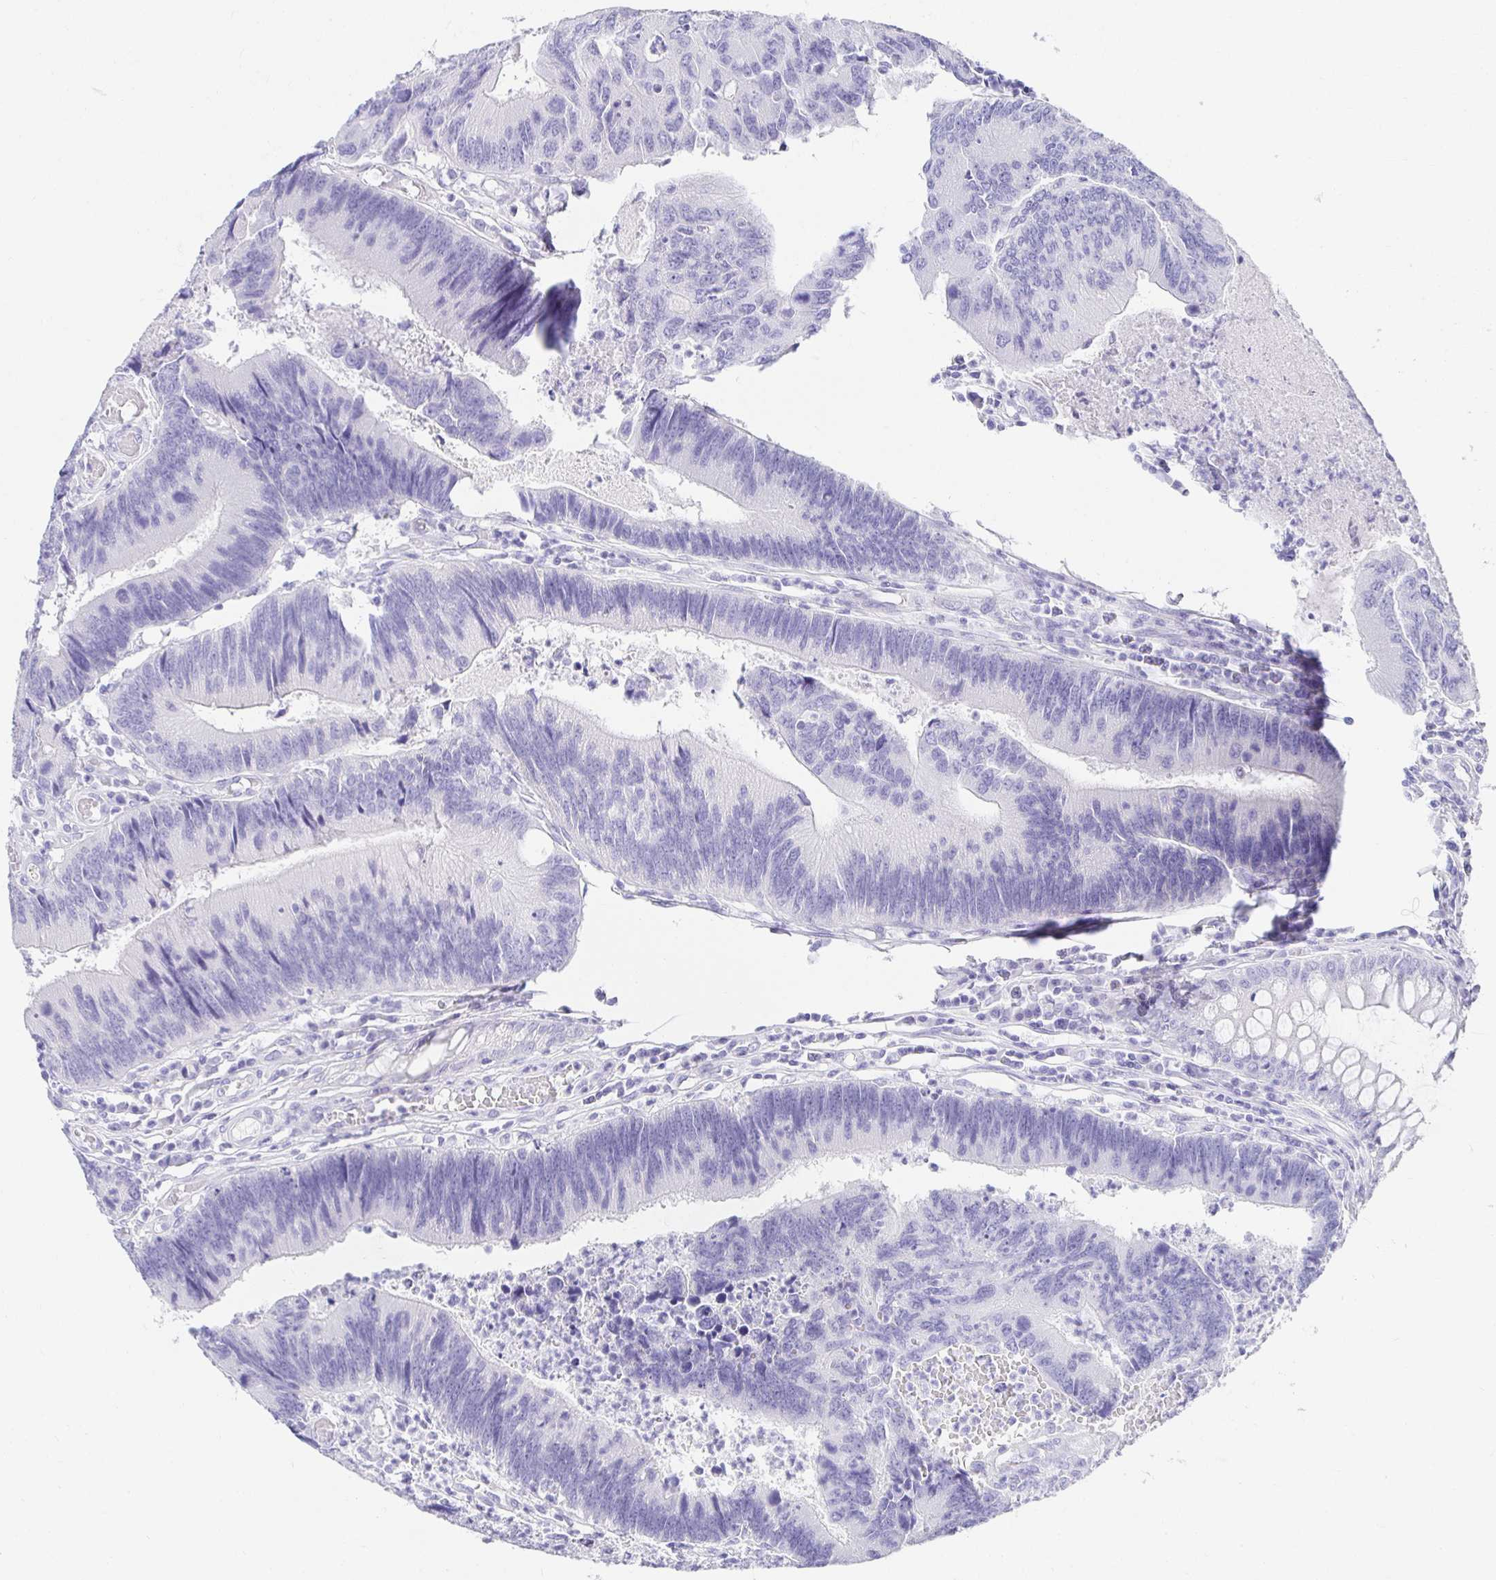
{"staining": {"intensity": "negative", "quantity": "none", "location": "none"}, "tissue": "colorectal cancer", "cell_type": "Tumor cells", "image_type": "cancer", "snomed": [{"axis": "morphology", "description": "Adenocarcinoma, NOS"}, {"axis": "topography", "description": "Colon"}], "caption": "A micrograph of colorectal cancer (adenocarcinoma) stained for a protein shows no brown staining in tumor cells.", "gene": "CHAT", "patient": {"sex": "female", "age": 67}}